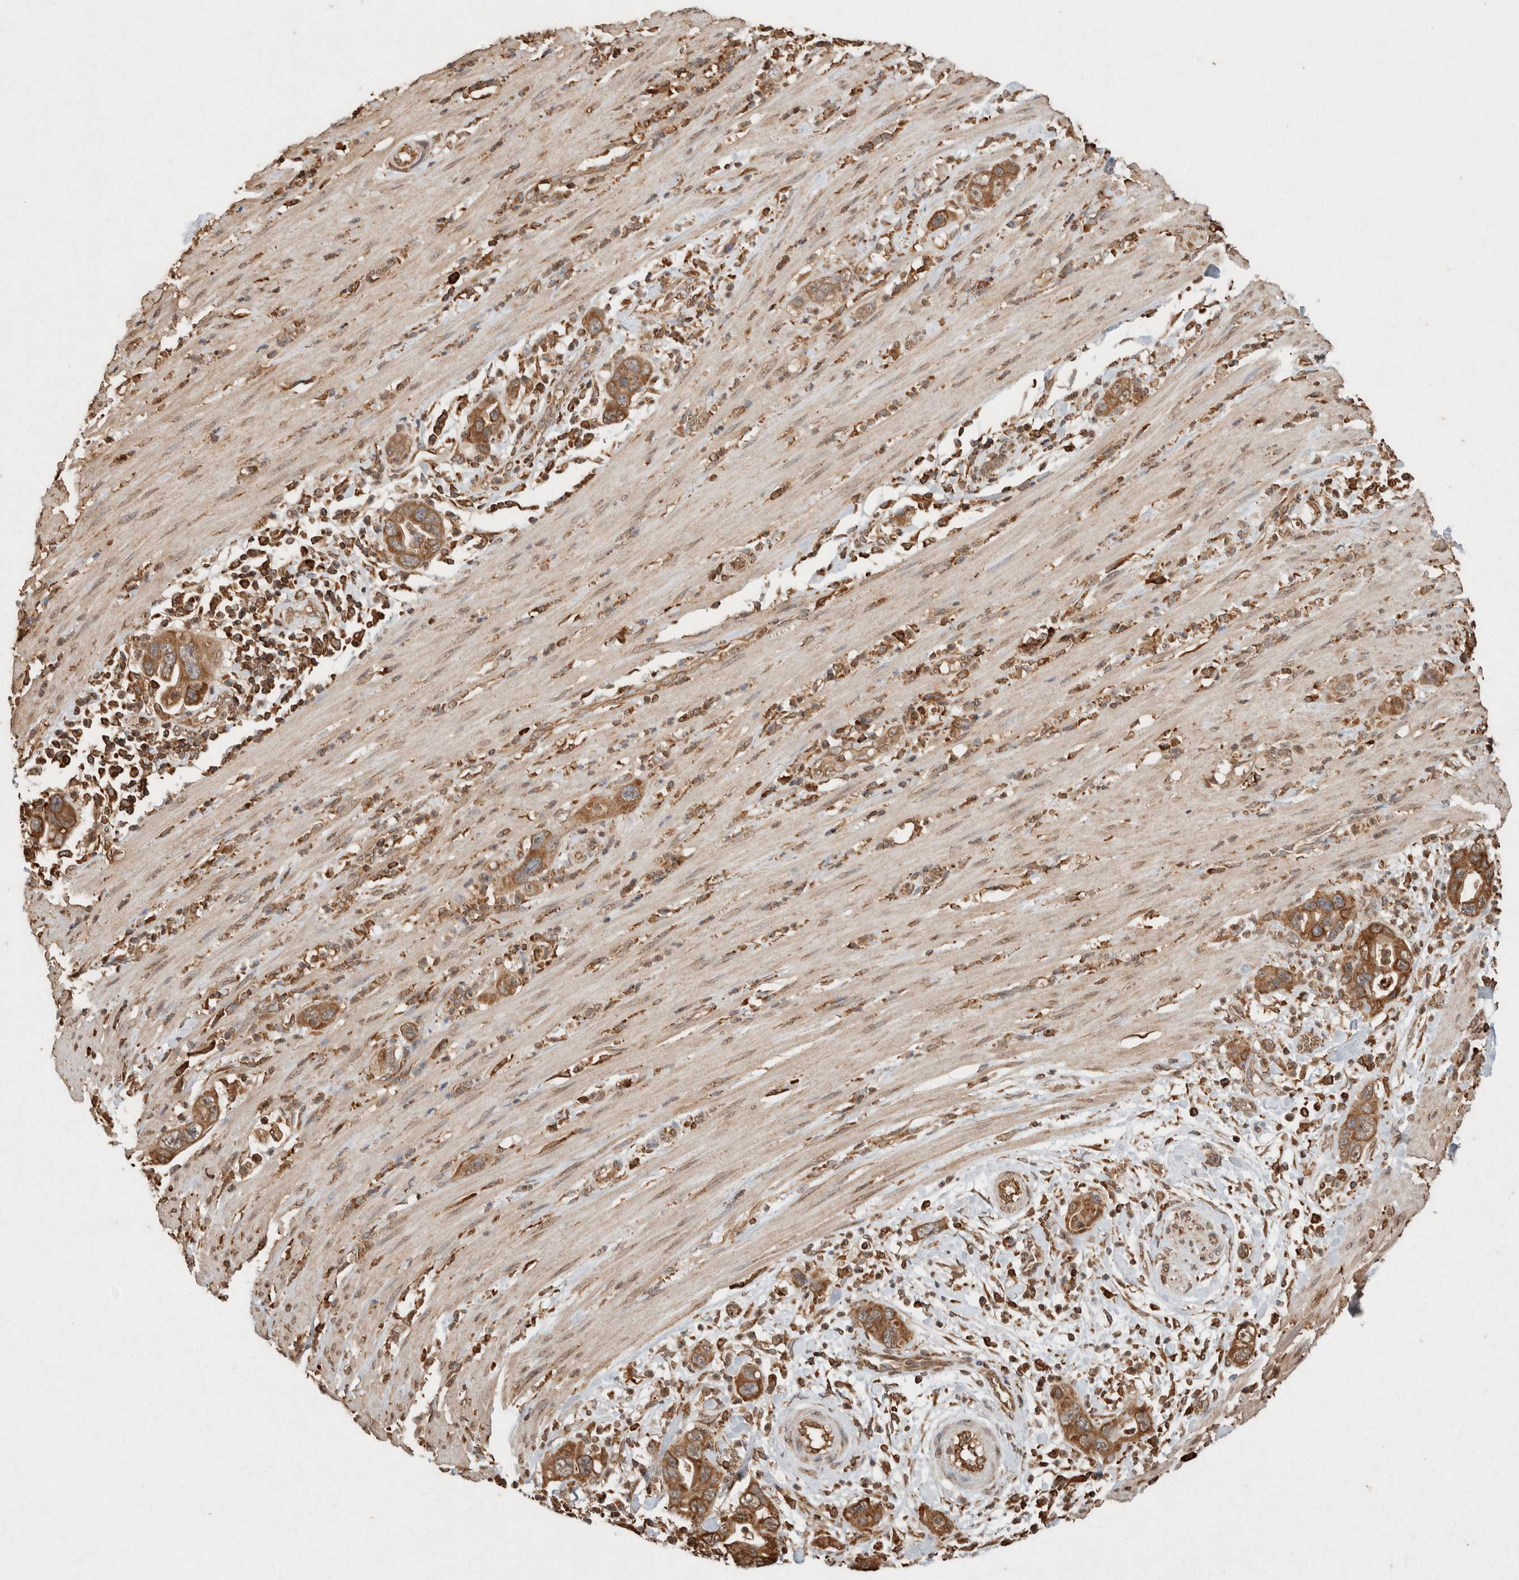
{"staining": {"intensity": "moderate", "quantity": ">75%", "location": "cytoplasmic/membranous"}, "tissue": "pancreatic cancer", "cell_type": "Tumor cells", "image_type": "cancer", "snomed": [{"axis": "morphology", "description": "Adenocarcinoma, NOS"}, {"axis": "topography", "description": "Pancreas"}], "caption": "Approximately >75% of tumor cells in pancreatic adenocarcinoma display moderate cytoplasmic/membranous protein positivity as visualized by brown immunohistochemical staining.", "gene": "ERAP1", "patient": {"sex": "female", "age": 71}}